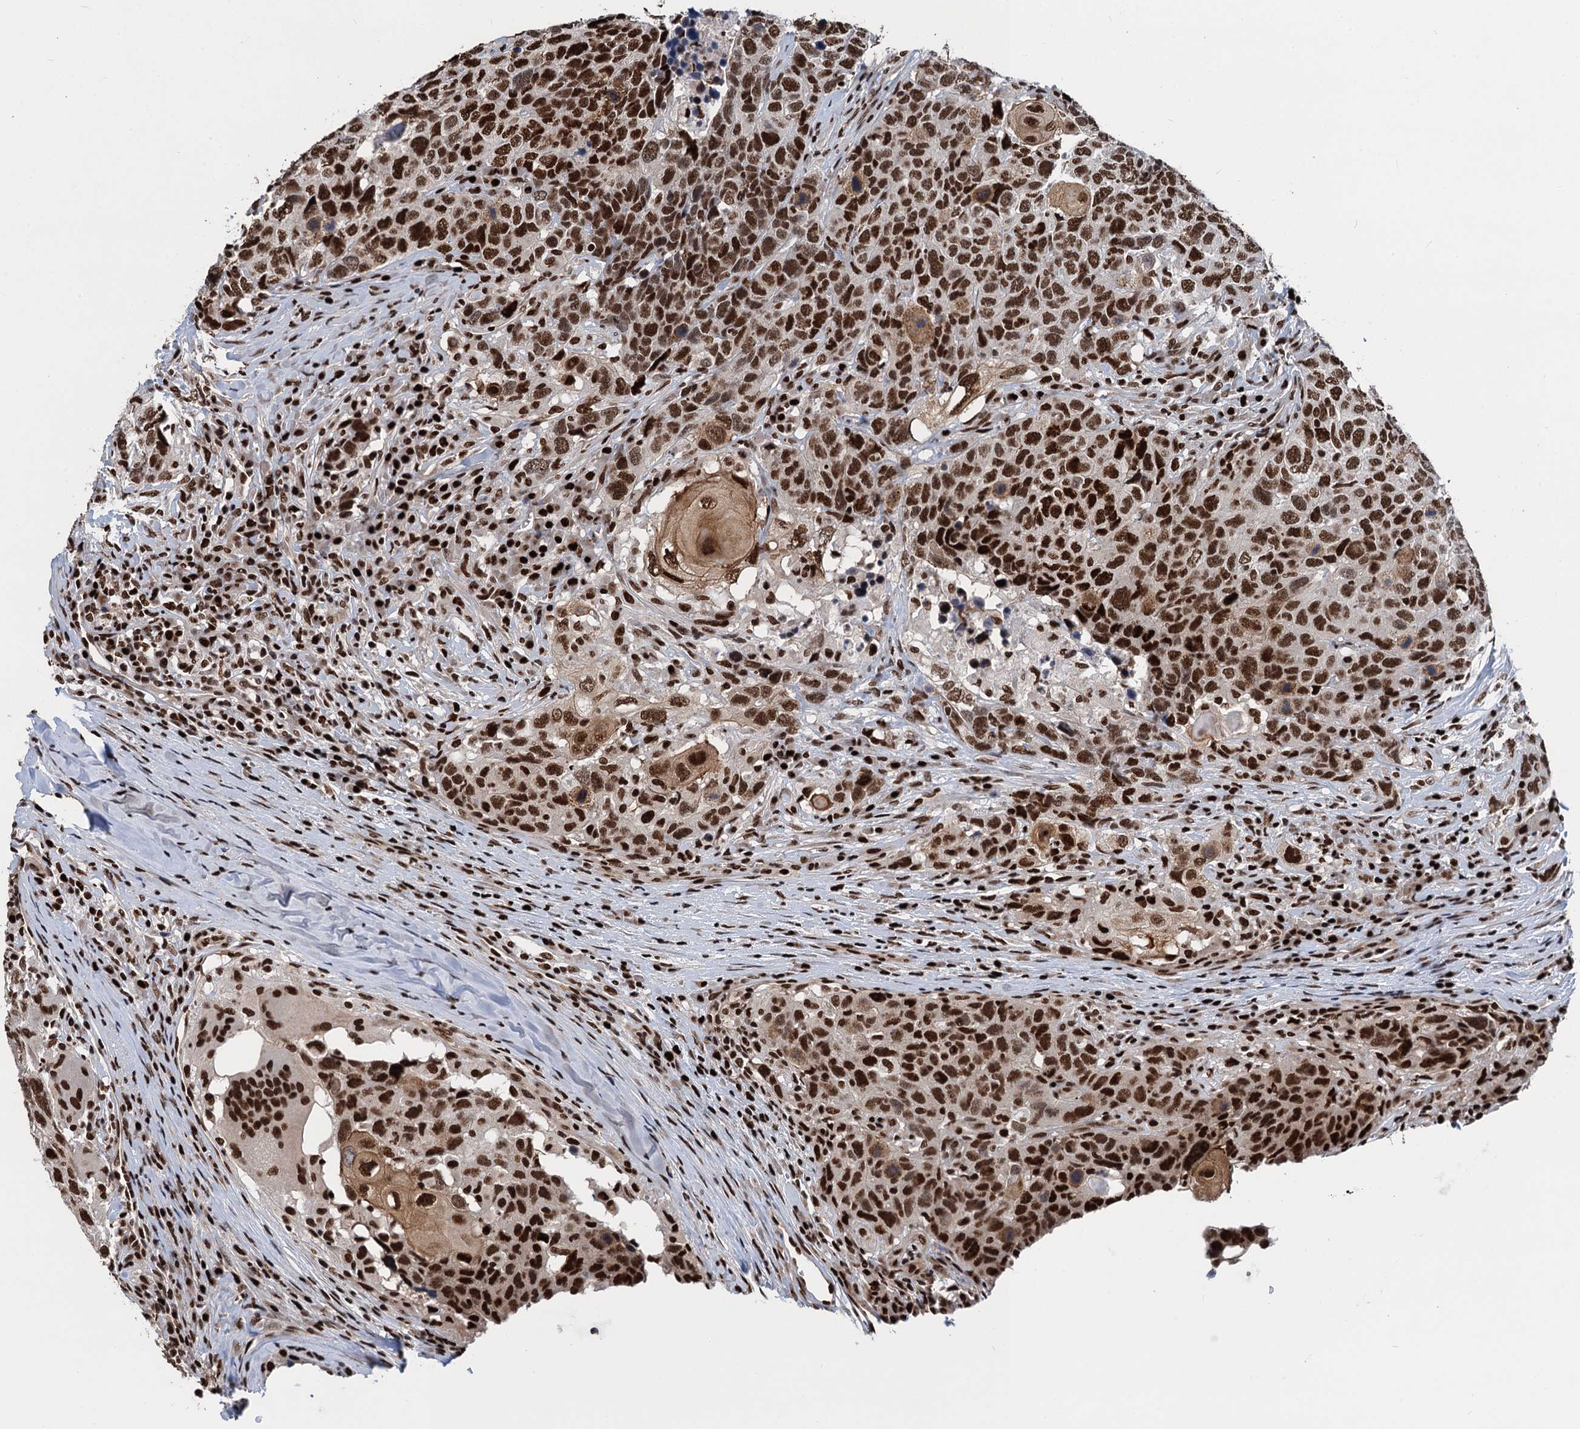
{"staining": {"intensity": "strong", "quantity": ">75%", "location": "nuclear"}, "tissue": "head and neck cancer", "cell_type": "Tumor cells", "image_type": "cancer", "snomed": [{"axis": "morphology", "description": "Squamous cell carcinoma, NOS"}, {"axis": "topography", "description": "Head-Neck"}], "caption": "Brown immunohistochemical staining in human head and neck squamous cell carcinoma reveals strong nuclear staining in approximately >75% of tumor cells. (Stains: DAB (3,3'-diaminobenzidine) in brown, nuclei in blue, Microscopy: brightfield microscopy at high magnification).", "gene": "PPP4R1", "patient": {"sex": "male", "age": 66}}